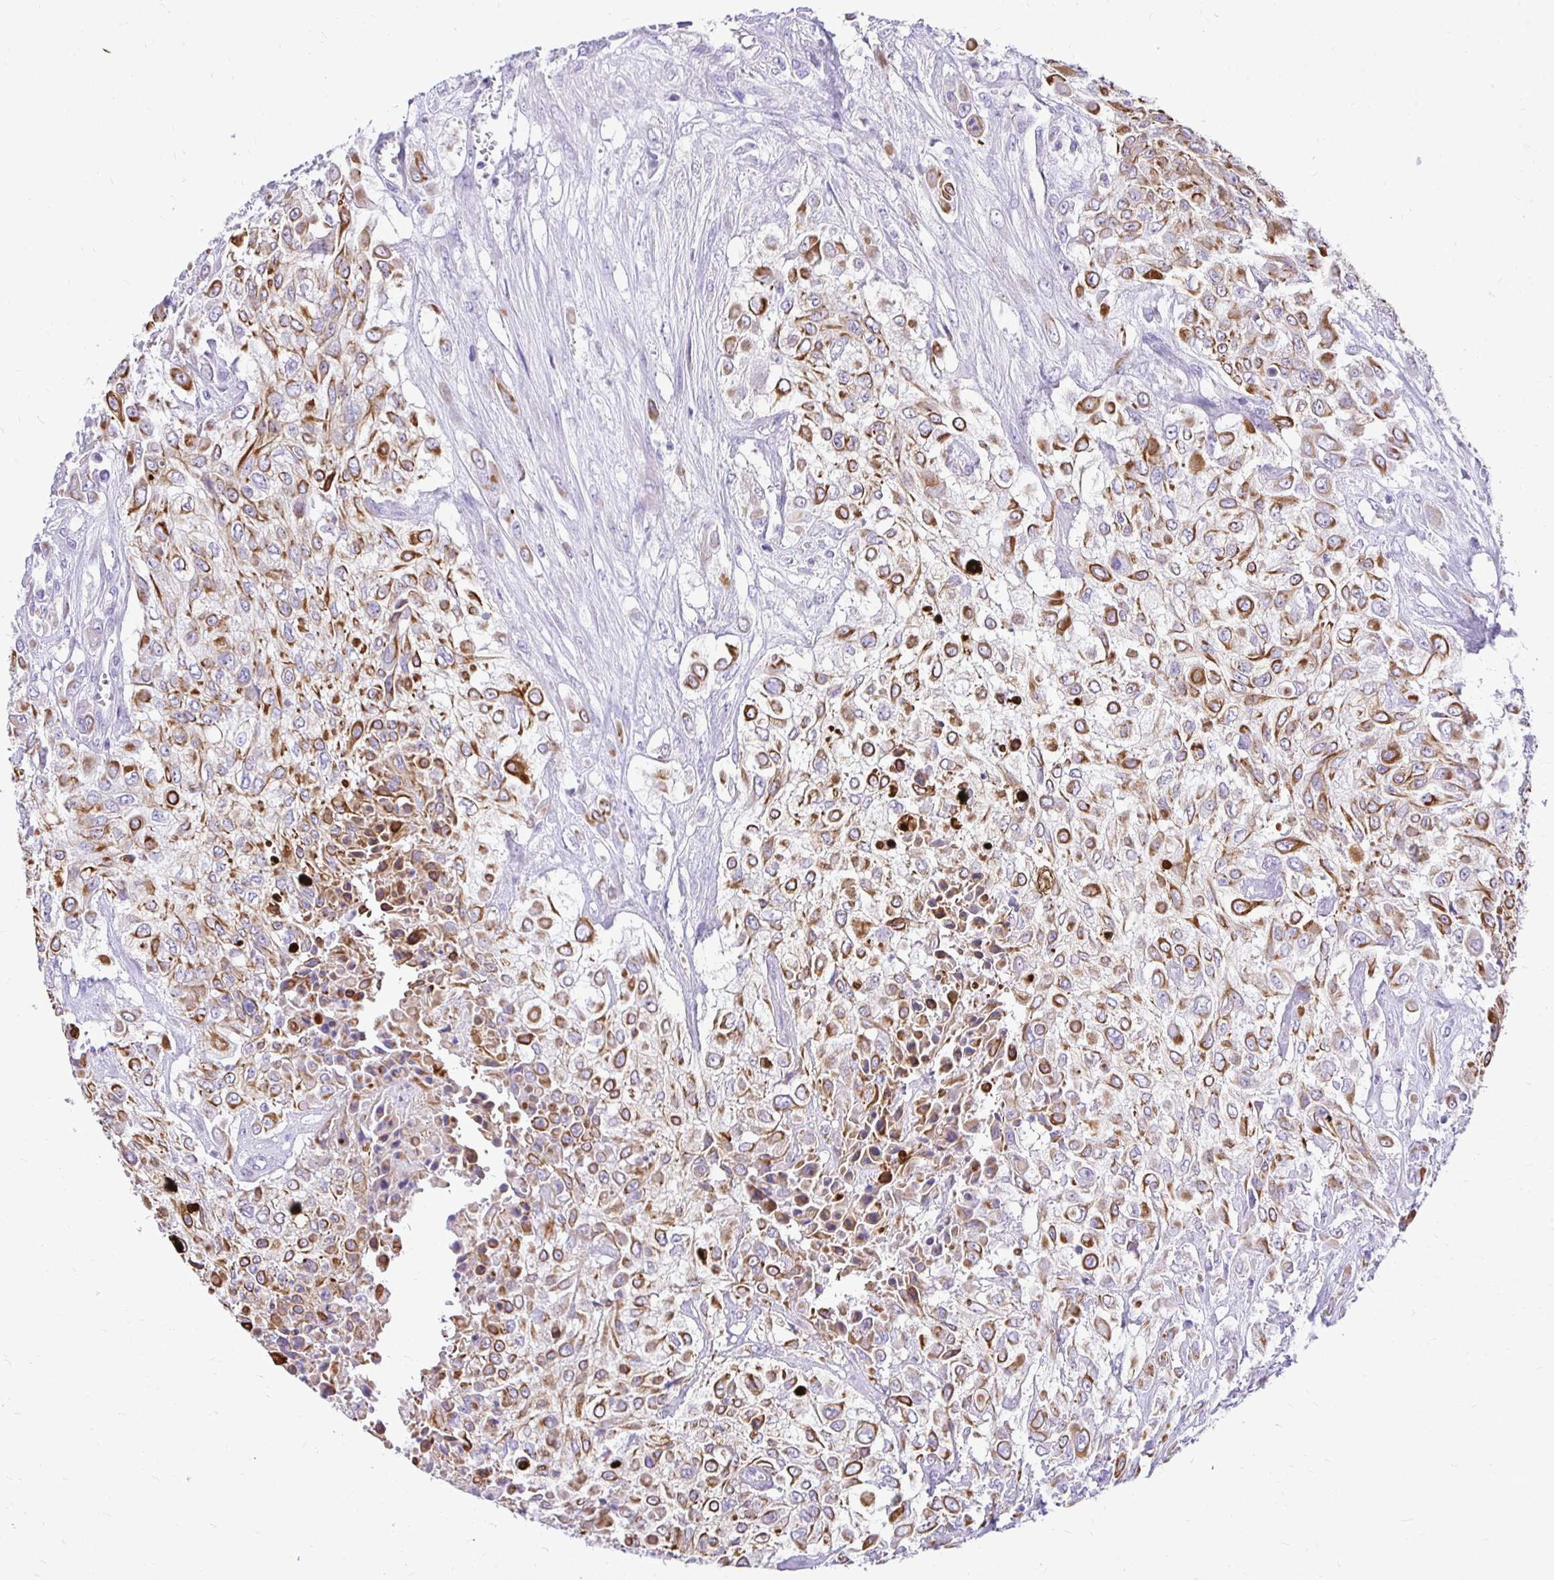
{"staining": {"intensity": "moderate", "quantity": ">75%", "location": "cytoplasmic/membranous"}, "tissue": "urothelial cancer", "cell_type": "Tumor cells", "image_type": "cancer", "snomed": [{"axis": "morphology", "description": "Urothelial carcinoma, High grade"}, {"axis": "topography", "description": "Urinary bladder"}], "caption": "Moderate cytoplasmic/membranous protein staining is present in about >75% of tumor cells in urothelial cancer.", "gene": "TAF1D", "patient": {"sex": "male", "age": 57}}